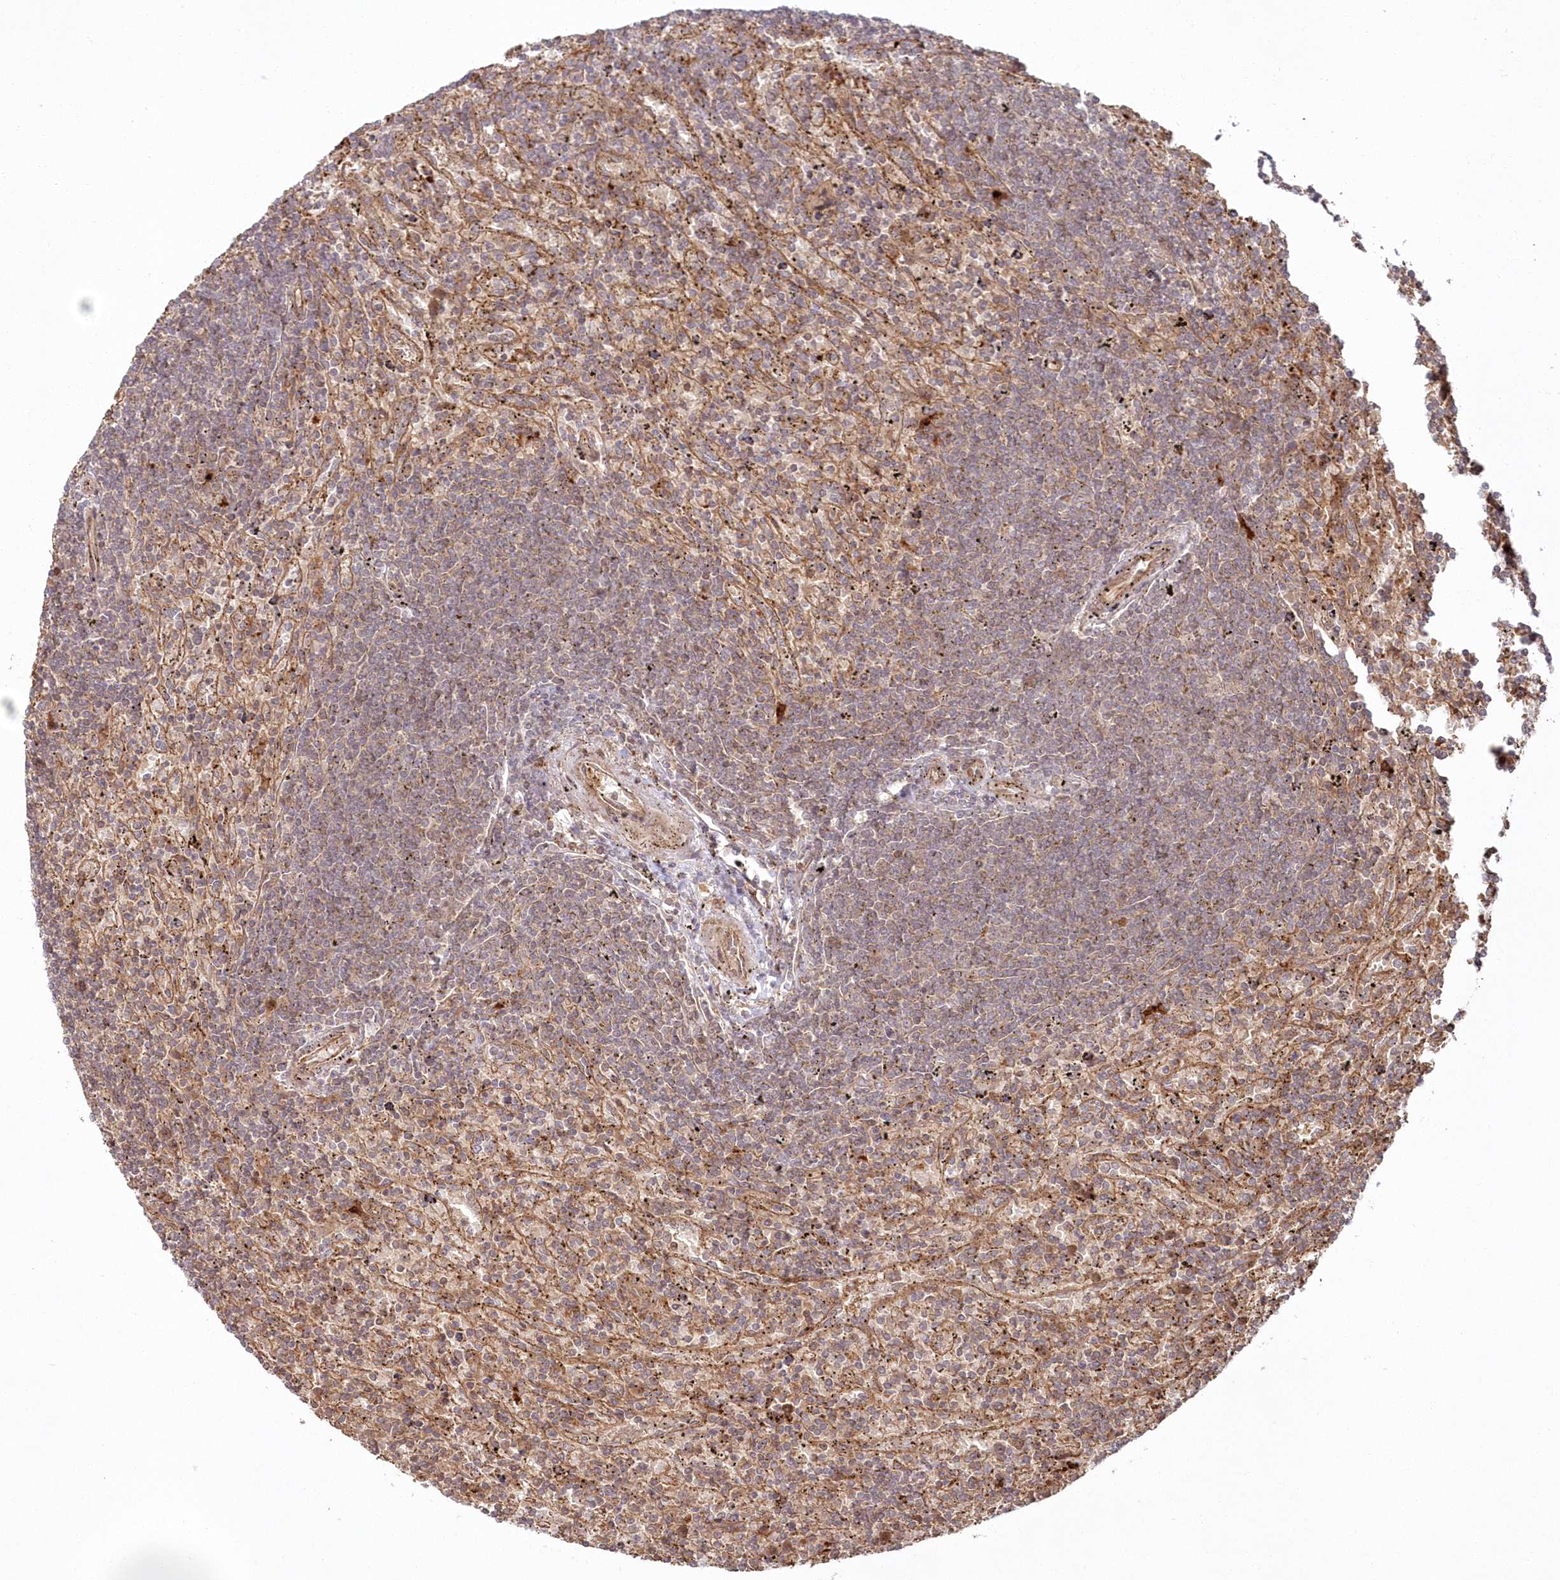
{"staining": {"intensity": "weak", "quantity": "25%-75%", "location": "cytoplasmic/membranous"}, "tissue": "lymphoma", "cell_type": "Tumor cells", "image_type": "cancer", "snomed": [{"axis": "morphology", "description": "Malignant lymphoma, non-Hodgkin's type, Low grade"}, {"axis": "topography", "description": "Spleen"}], "caption": "Protein staining by immunohistochemistry shows weak cytoplasmic/membranous staining in about 25%-75% of tumor cells in malignant lymphoma, non-Hodgkin's type (low-grade).", "gene": "RGCC", "patient": {"sex": "male", "age": 76}}